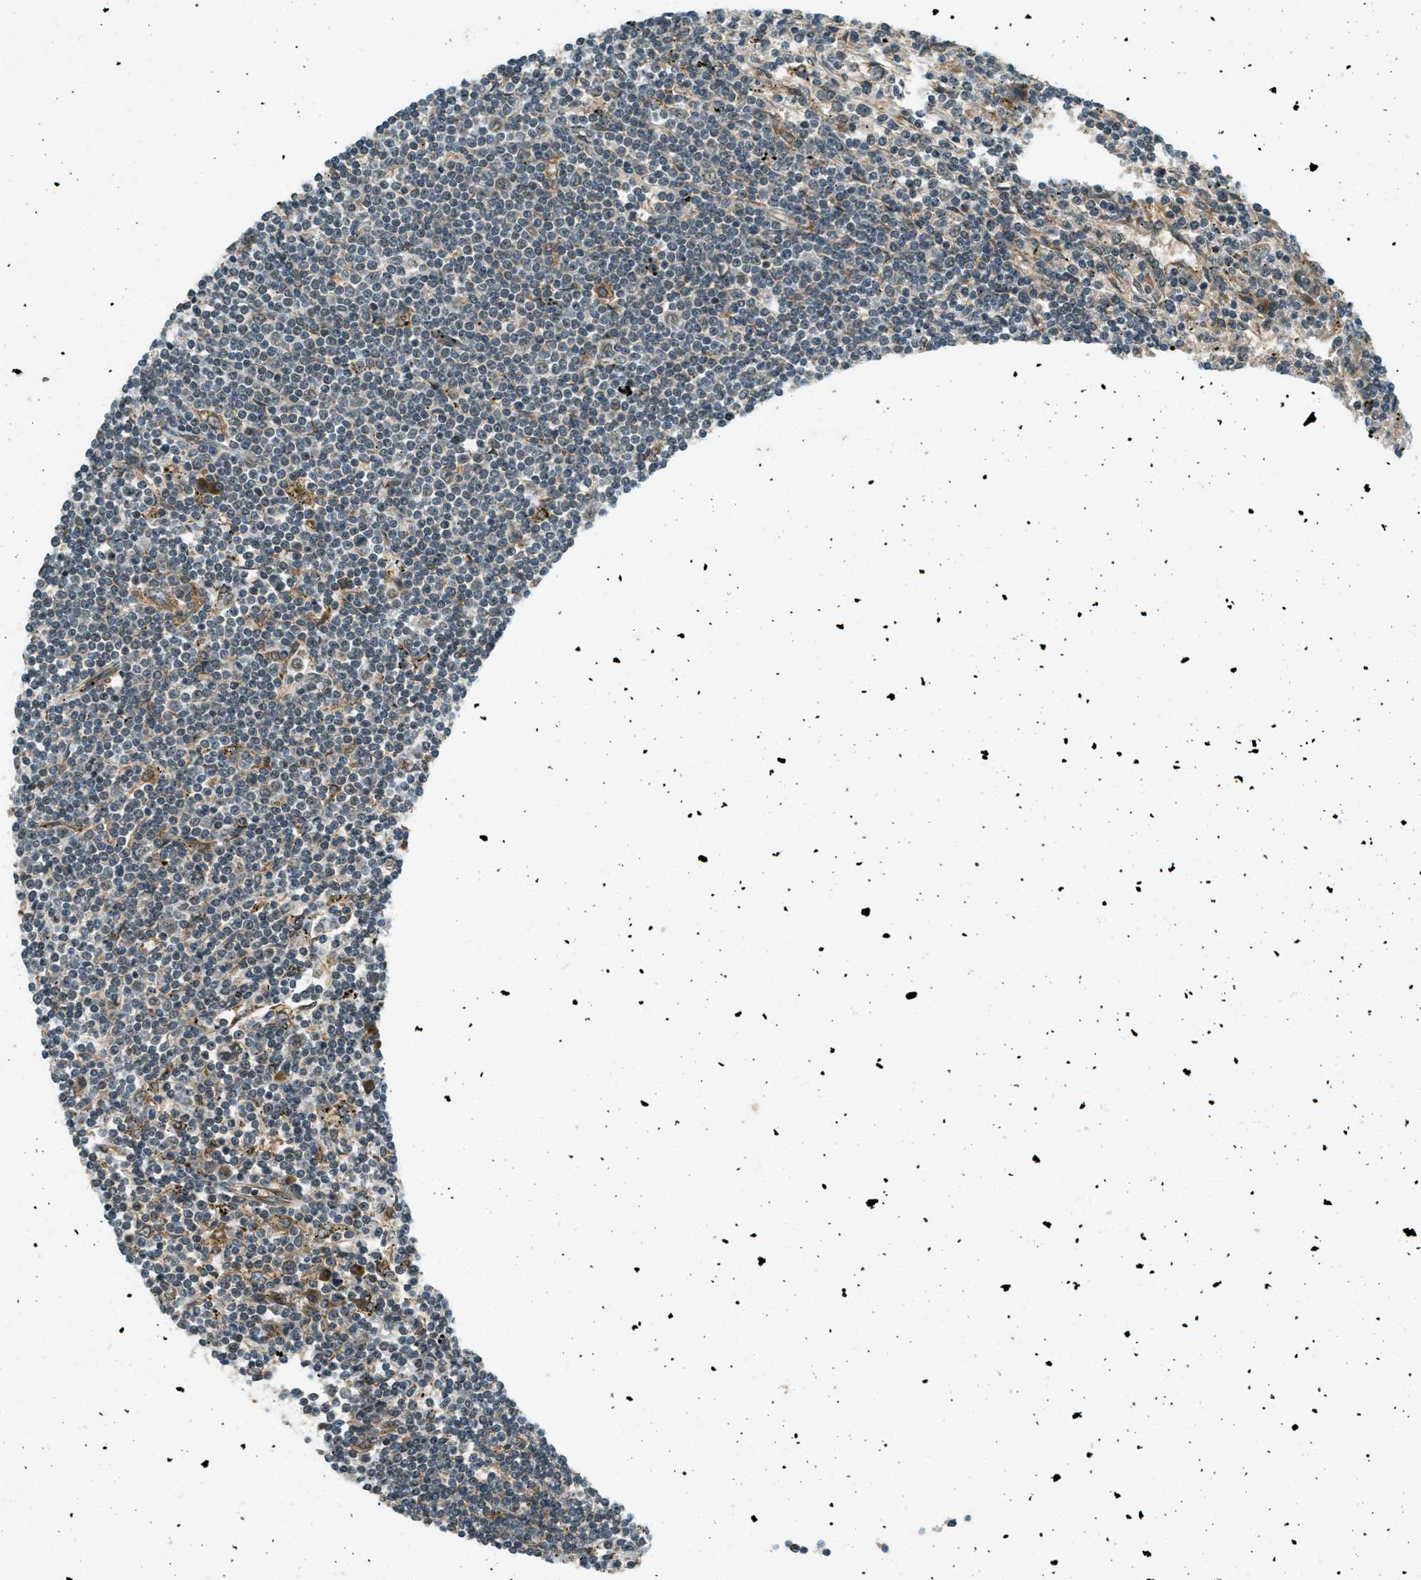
{"staining": {"intensity": "negative", "quantity": "none", "location": "none"}, "tissue": "lymphoma", "cell_type": "Tumor cells", "image_type": "cancer", "snomed": [{"axis": "morphology", "description": "Malignant lymphoma, non-Hodgkin's type, Low grade"}, {"axis": "topography", "description": "Spleen"}], "caption": "Tumor cells show no significant staining in low-grade malignant lymphoma, non-Hodgkin's type. (Brightfield microscopy of DAB IHC at high magnification).", "gene": "EIF2AK3", "patient": {"sex": "male", "age": 76}}